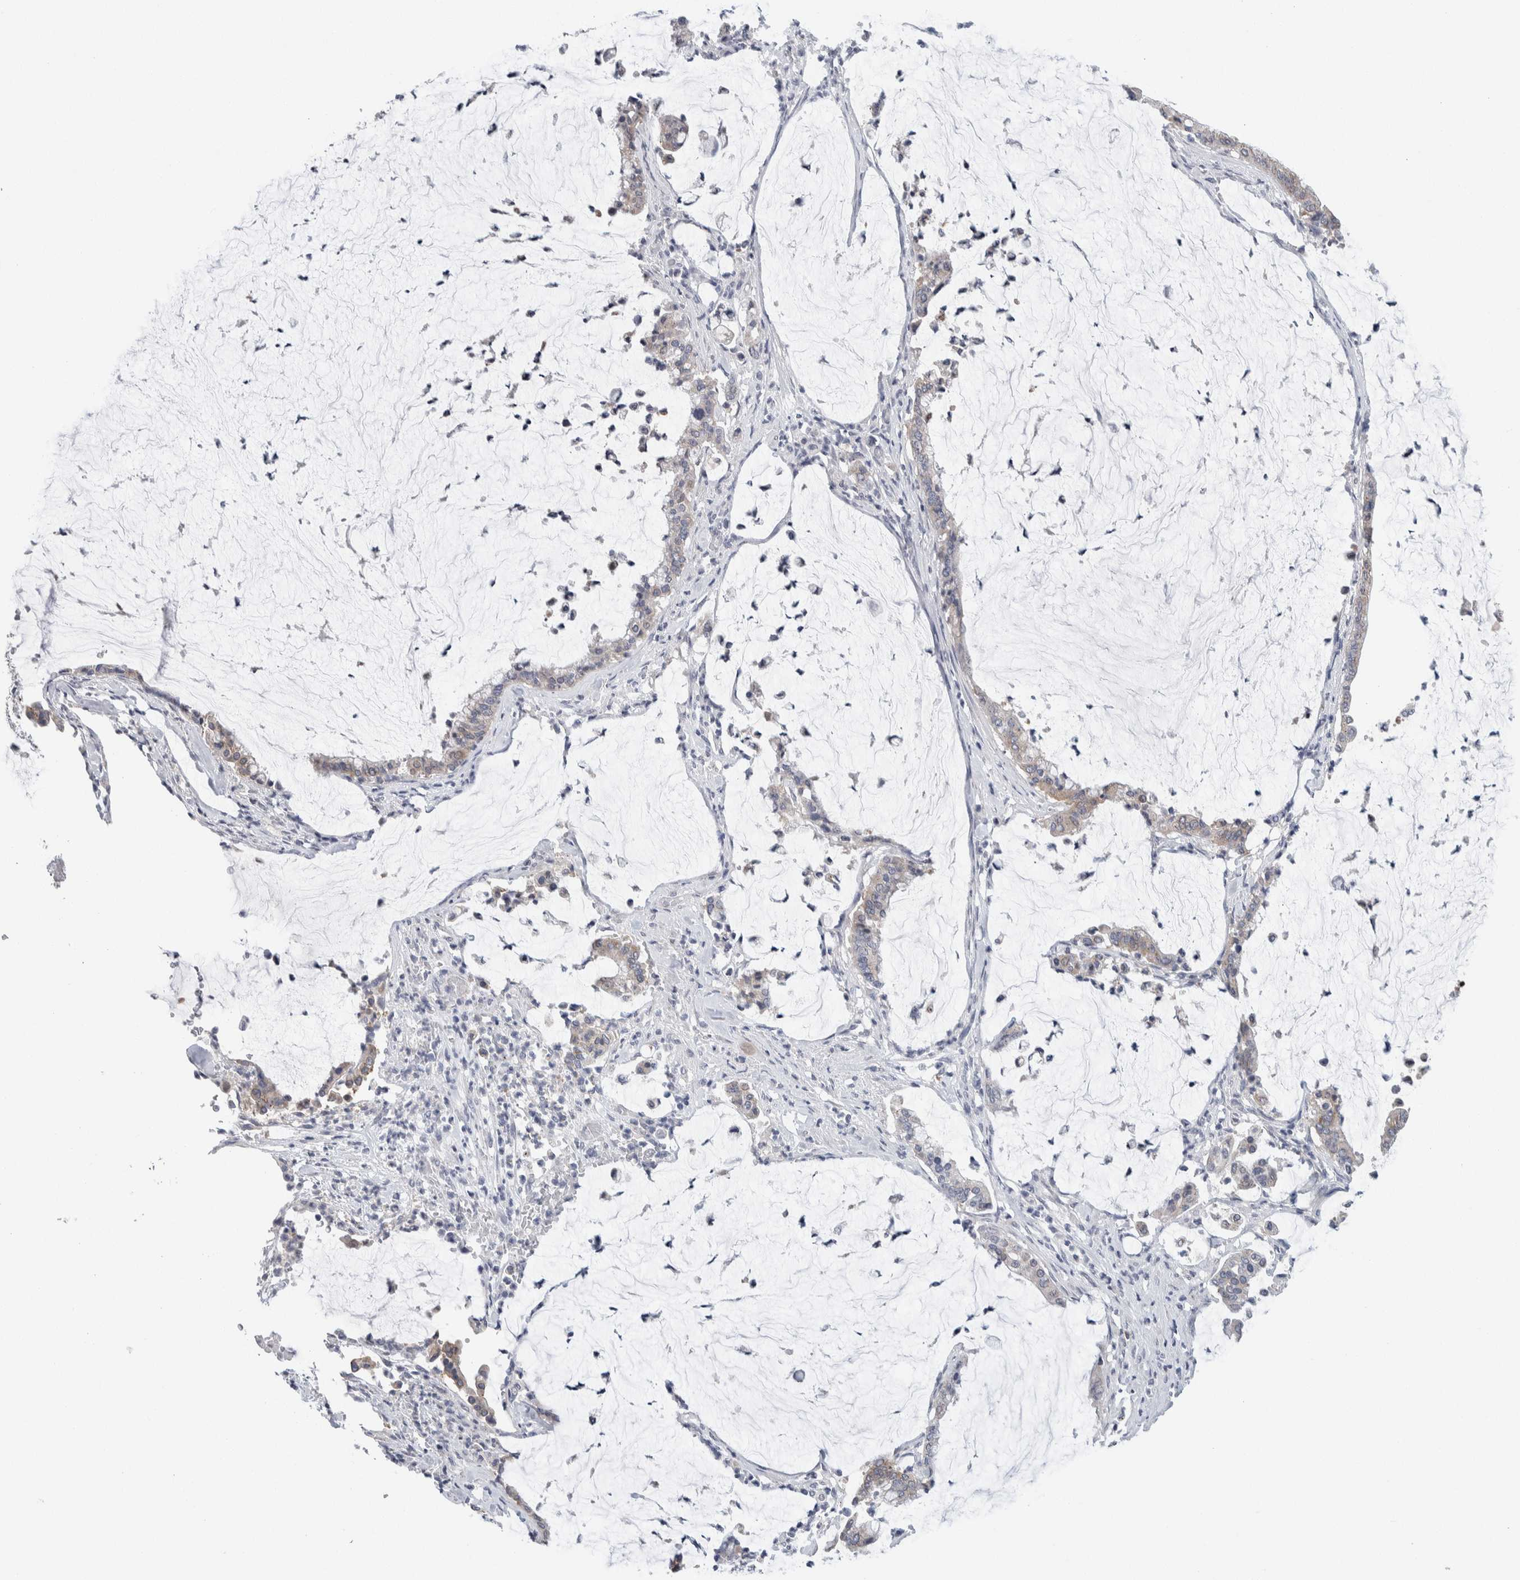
{"staining": {"intensity": "weak", "quantity": "25%-75%", "location": "cytoplasmic/membranous"}, "tissue": "pancreatic cancer", "cell_type": "Tumor cells", "image_type": "cancer", "snomed": [{"axis": "morphology", "description": "Adenocarcinoma, NOS"}, {"axis": "topography", "description": "Pancreas"}], "caption": "Approximately 25%-75% of tumor cells in human pancreatic adenocarcinoma exhibit weak cytoplasmic/membranous protein staining as visualized by brown immunohistochemical staining.", "gene": "SCN2A", "patient": {"sex": "male", "age": 41}}